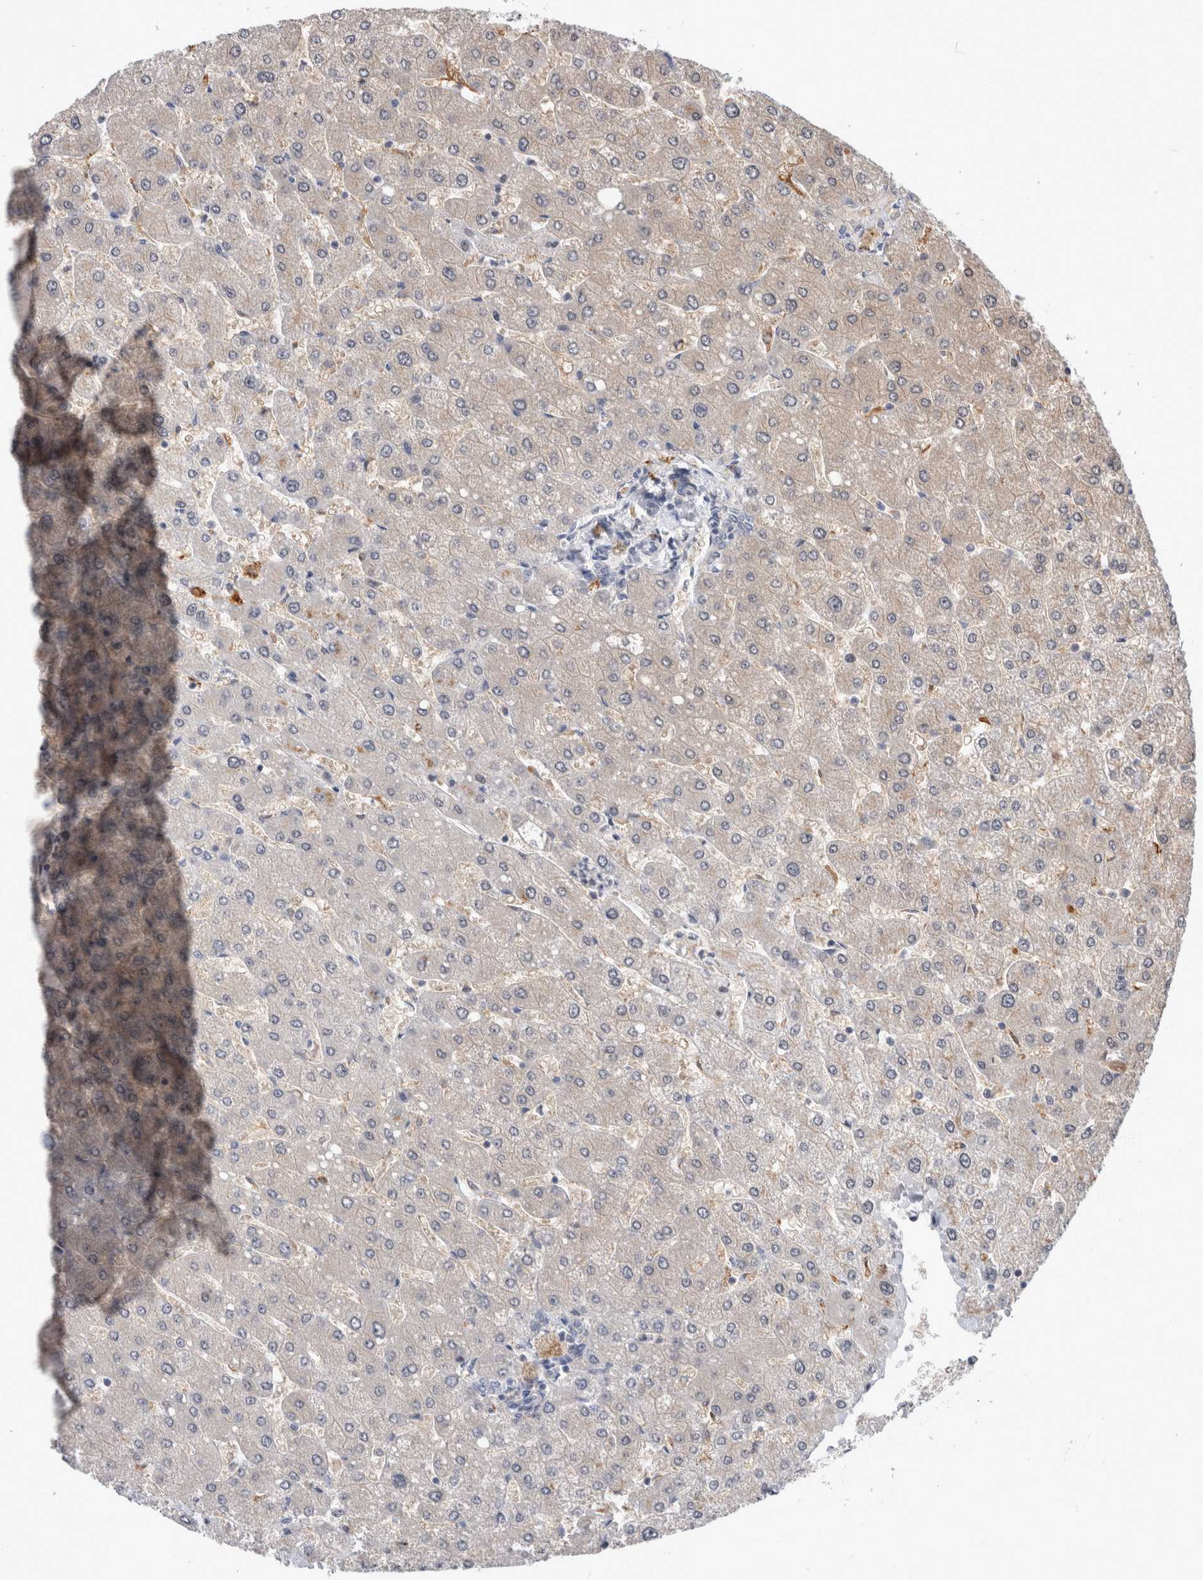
{"staining": {"intensity": "weak", "quantity": "<25%", "location": "cytoplasmic/membranous"}, "tissue": "liver", "cell_type": "Cholangiocytes", "image_type": "normal", "snomed": [{"axis": "morphology", "description": "Normal tissue, NOS"}, {"axis": "topography", "description": "Liver"}], "caption": "Normal liver was stained to show a protein in brown. There is no significant expression in cholangiocytes. Nuclei are stained in blue.", "gene": "MRPL37", "patient": {"sex": "male", "age": 55}}